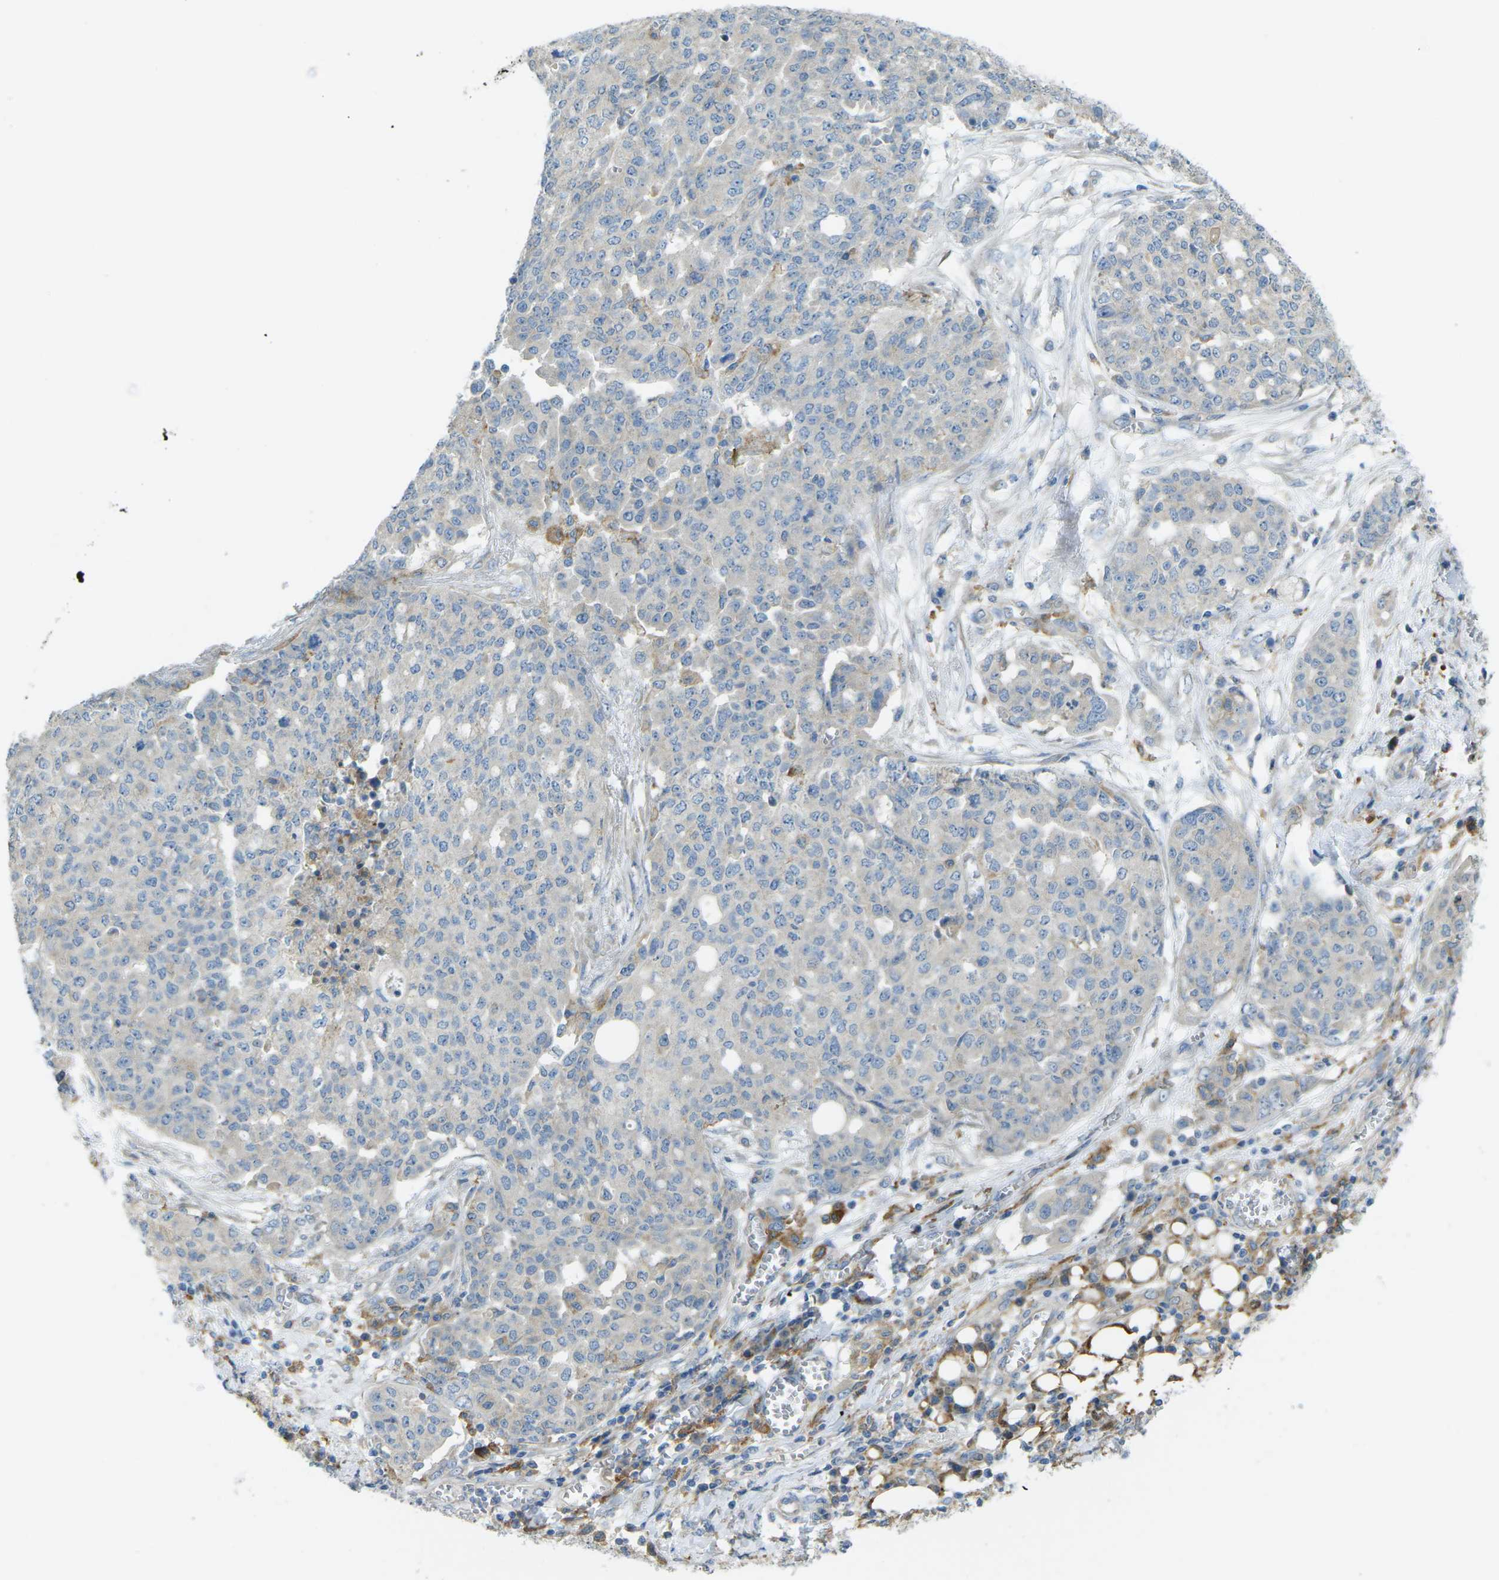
{"staining": {"intensity": "negative", "quantity": "none", "location": "none"}, "tissue": "ovarian cancer", "cell_type": "Tumor cells", "image_type": "cancer", "snomed": [{"axis": "morphology", "description": "Cystadenocarcinoma, serous, NOS"}, {"axis": "topography", "description": "Soft tissue"}, {"axis": "topography", "description": "Ovary"}], "caption": "A high-resolution micrograph shows immunohistochemistry (IHC) staining of ovarian cancer (serous cystadenocarcinoma), which exhibits no significant staining in tumor cells.", "gene": "MYLK4", "patient": {"sex": "female", "age": 57}}